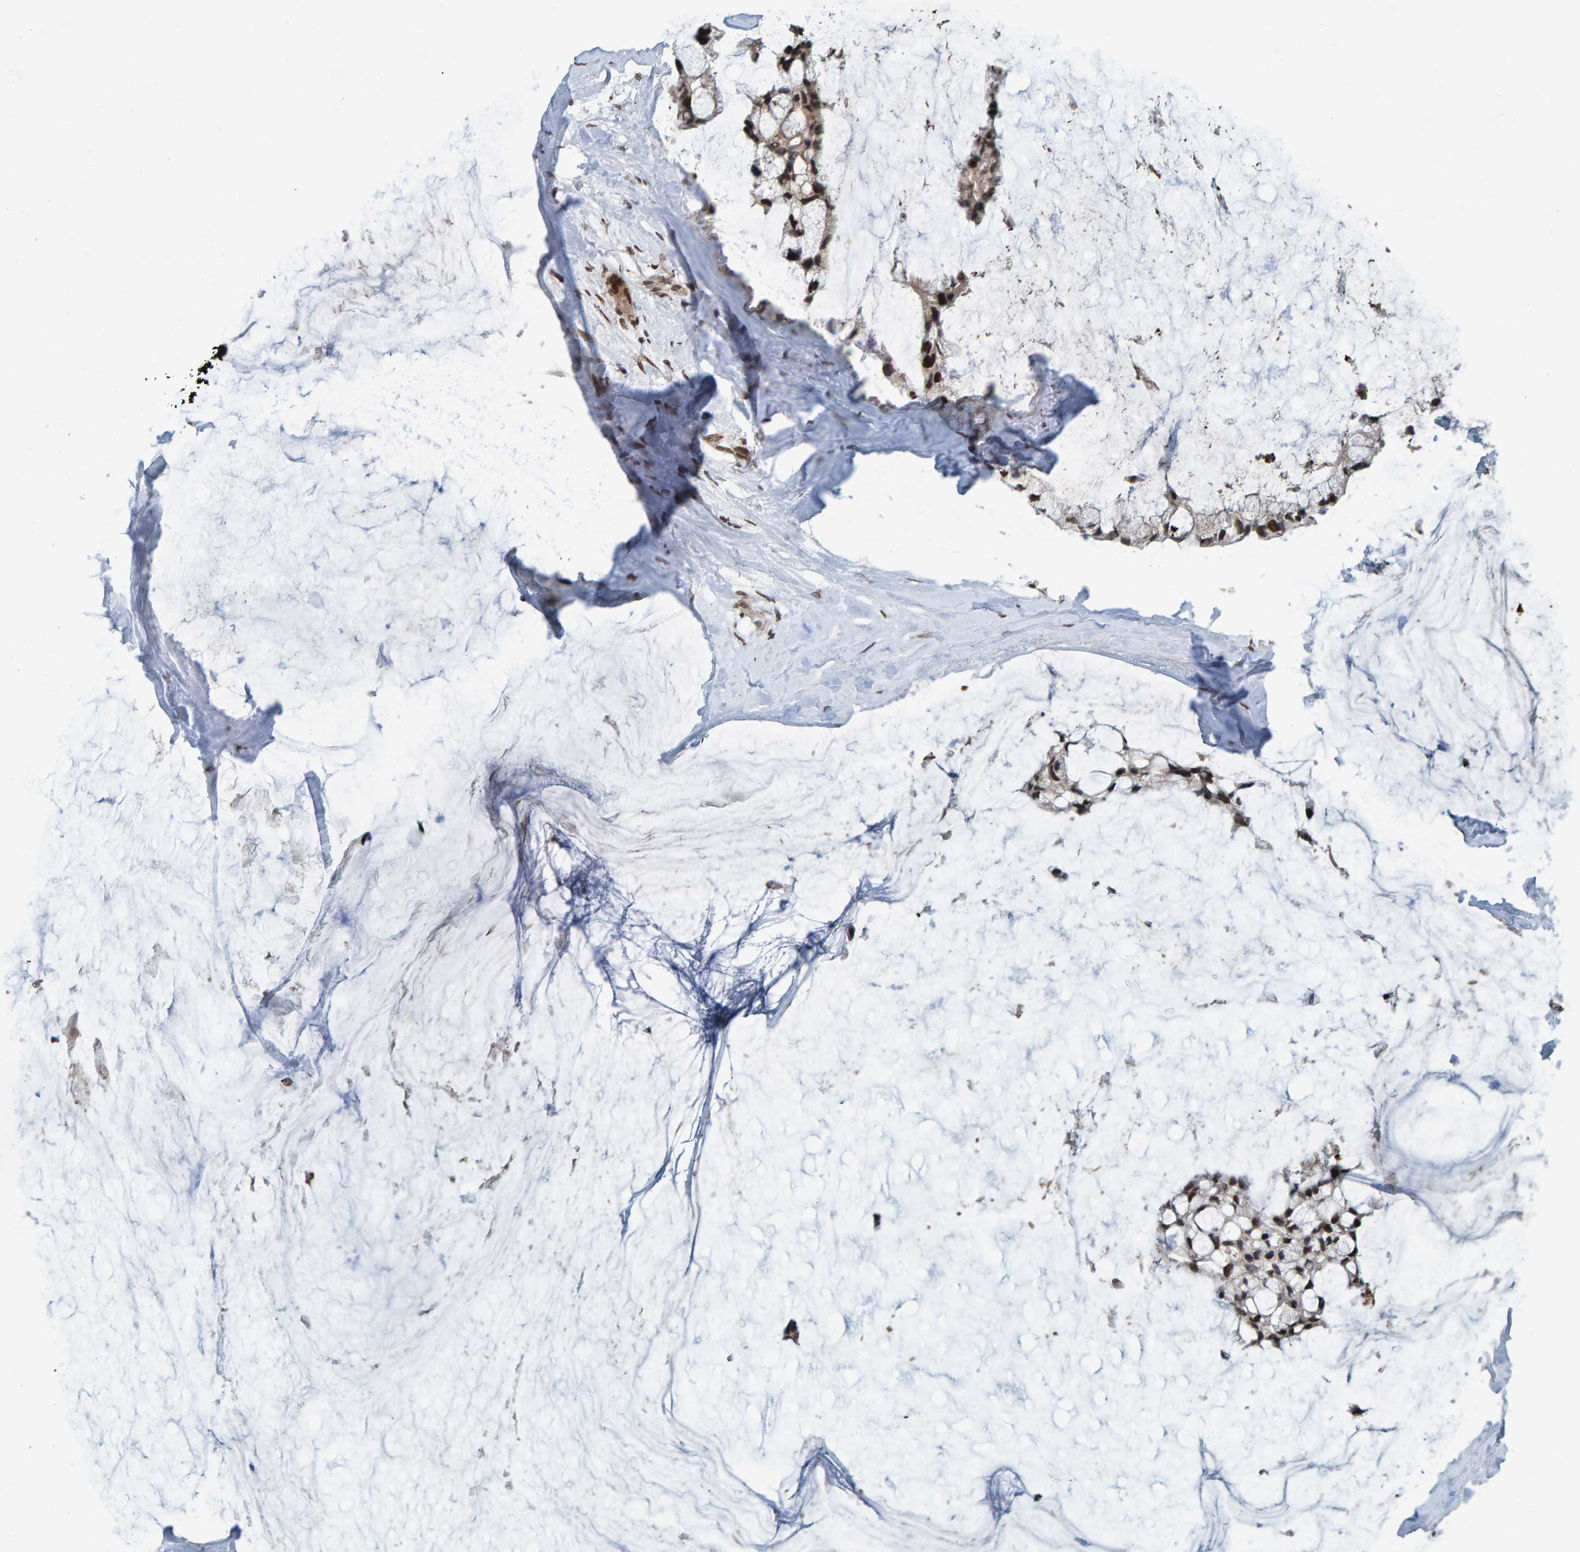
{"staining": {"intensity": "moderate", "quantity": ">75%", "location": "cytoplasmic/membranous,nuclear"}, "tissue": "ovarian cancer", "cell_type": "Tumor cells", "image_type": "cancer", "snomed": [{"axis": "morphology", "description": "Cystadenocarcinoma, mucinous, NOS"}, {"axis": "topography", "description": "Ovary"}], "caption": "Brown immunohistochemical staining in human ovarian mucinous cystadenocarcinoma demonstrates moderate cytoplasmic/membranous and nuclear positivity in about >75% of tumor cells.", "gene": "ZNF366", "patient": {"sex": "female", "age": 39}}